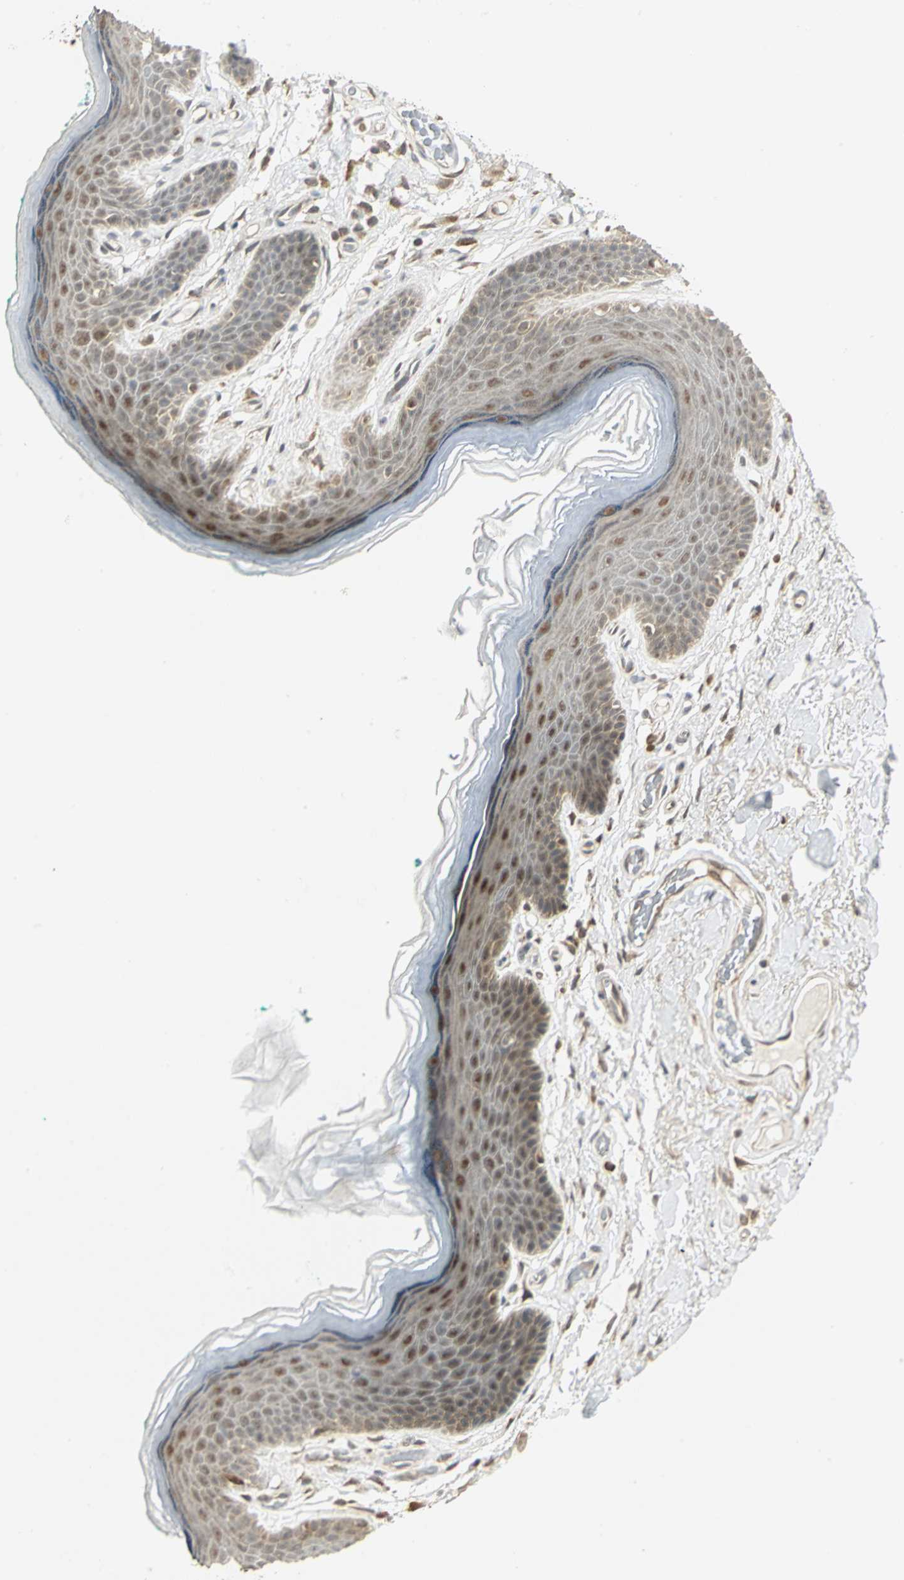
{"staining": {"intensity": "moderate", "quantity": ">75%", "location": "cytoplasmic/membranous,nuclear"}, "tissue": "skin", "cell_type": "Epidermal cells", "image_type": "normal", "snomed": [{"axis": "morphology", "description": "Normal tissue, NOS"}, {"axis": "topography", "description": "Anal"}], "caption": "DAB immunohistochemical staining of normal skin demonstrates moderate cytoplasmic/membranous,nuclear protein expression in approximately >75% of epidermal cells. (DAB (3,3'-diaminobenzidine) IHC, brown staining for protein, blue staining for nuclei).", "gene": "PSMC4", "patient": {"sex": "male", "age": 74}}